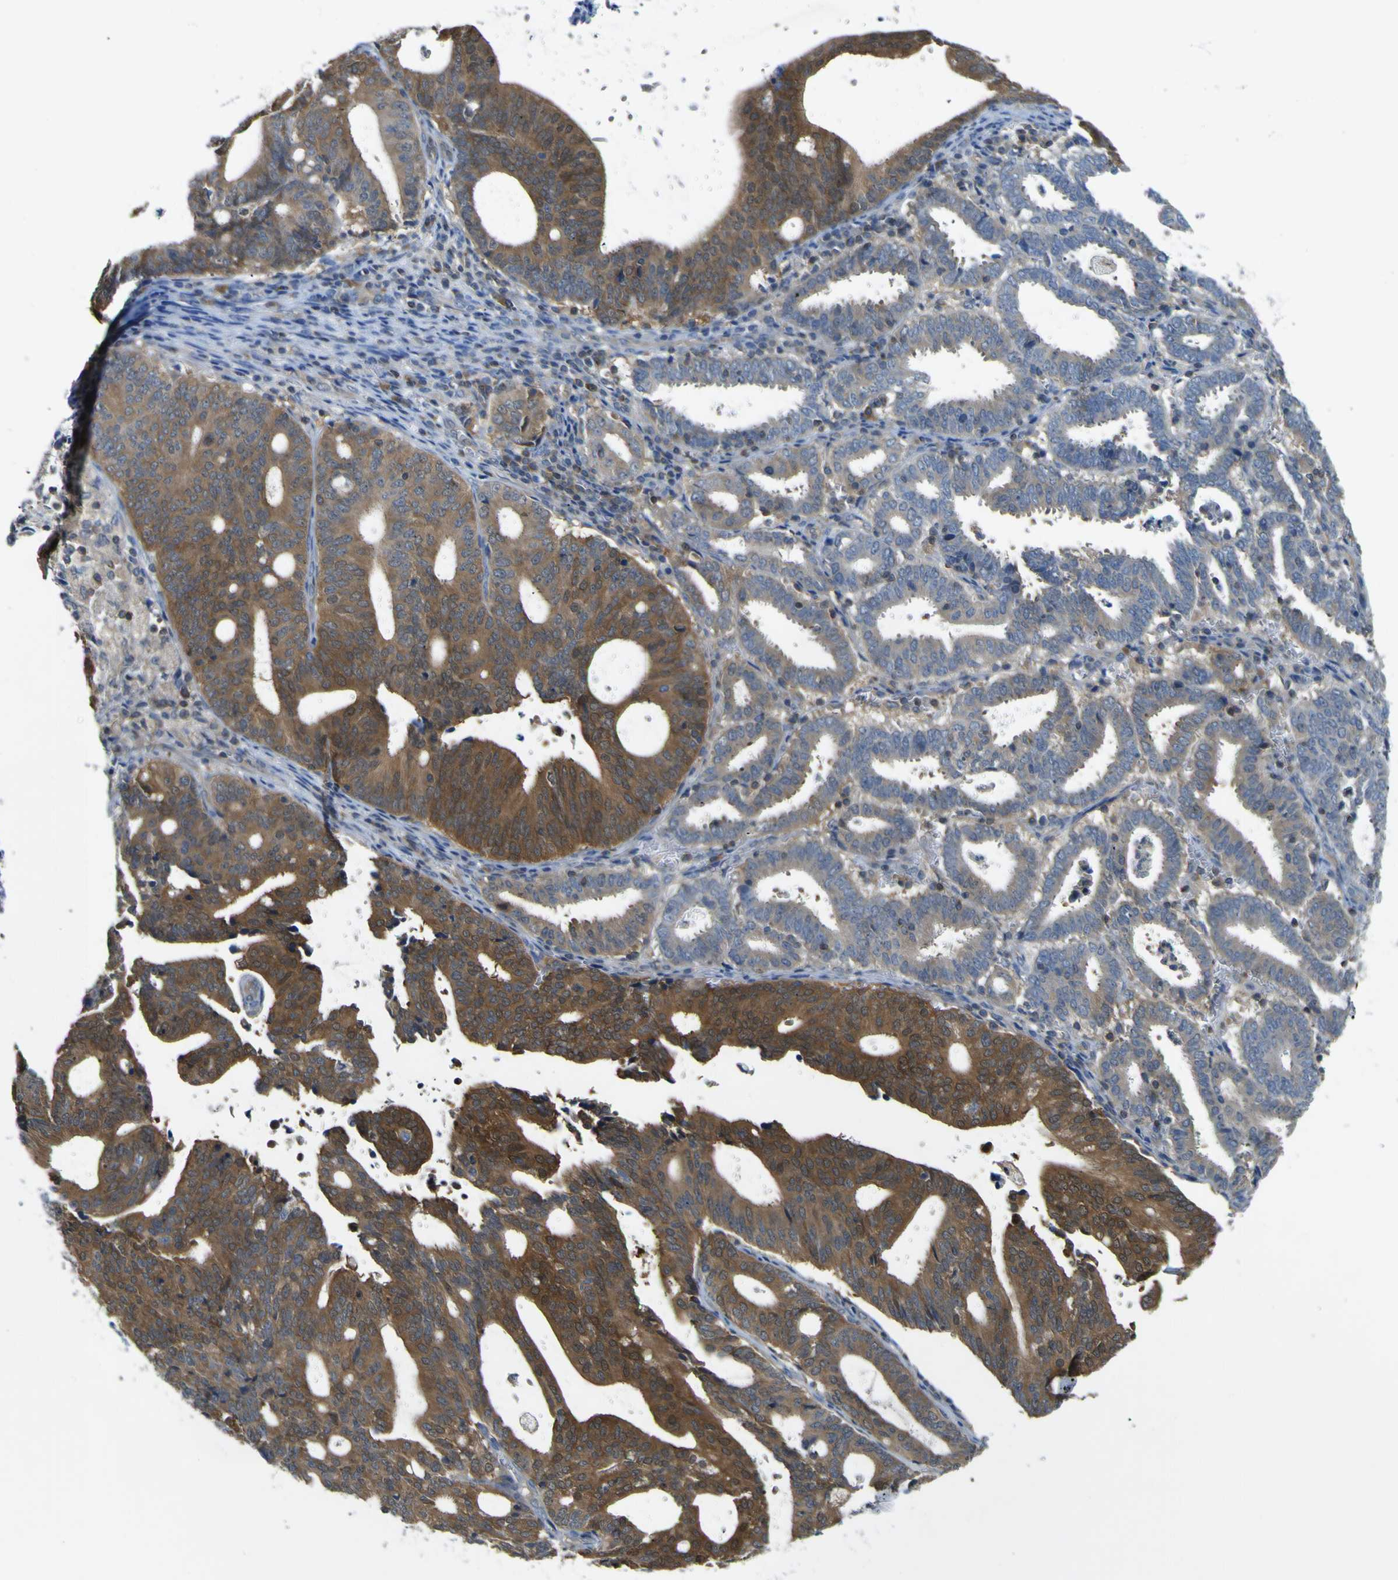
{"staining": {"intensity": "strong", "quantity": "25%-75%", "location": "cytoplasmic/membranous,nuclear"}, "tissue": "endometrial cancer", "cell_type": "Tumor cells", "image_type": "cancer", "snomed": [{"axis": "morphology", "description": "Adenocarcinoma, NOS"}, {"axis": "topography", "description": "Uterus"}], "caption": "Endometrial cancer tissue reveals strong cytoplasmic/membranous and nuclear positivity in approximately 25%-75% of tumor cells (brown staining indicates protein expression, while blue staining denotes nuclei).", "gene": "EML2", "patient": {"sex": "female", "age": 83}}